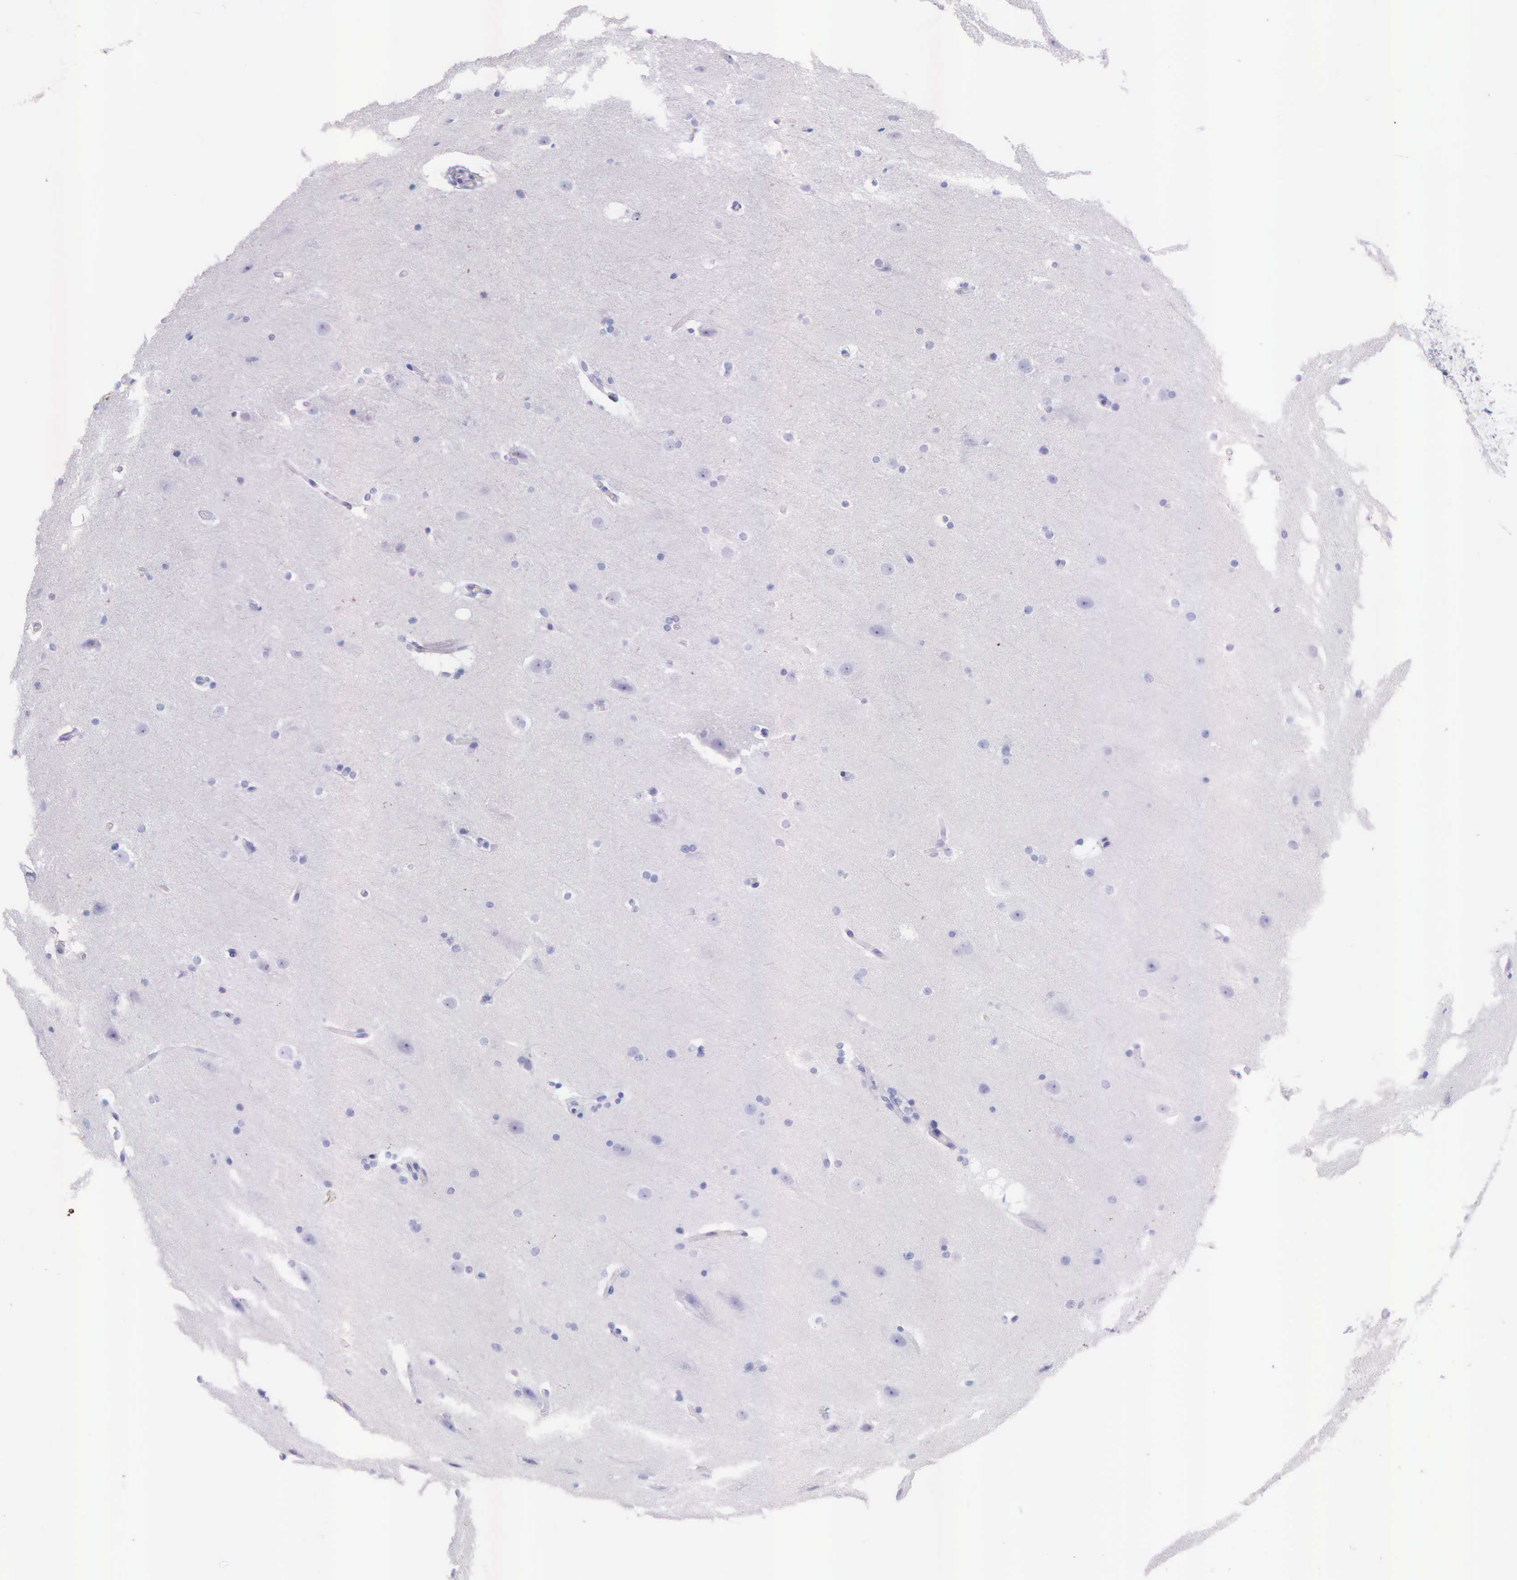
{"staining": {"intensity": "negative", "quantity": "none", "location": "none"}, "tissue": "cerebral cortex", "cell_type": "Endothelial cells", "image_type": "normal", "snomed": [{"axis": "morphology", "description": "Normal tissue, NOS"}, {"axis": "topography", "description": "Cerebral cortex"}, {"axis": "topography", "description": "Hippocampus"}], "caption": "Cerebral cortex stained for a protein using IHC exhibits no expression endothelial cells.", "gene": "KLK2", "patient": {"sex": "female", "age": 19}}